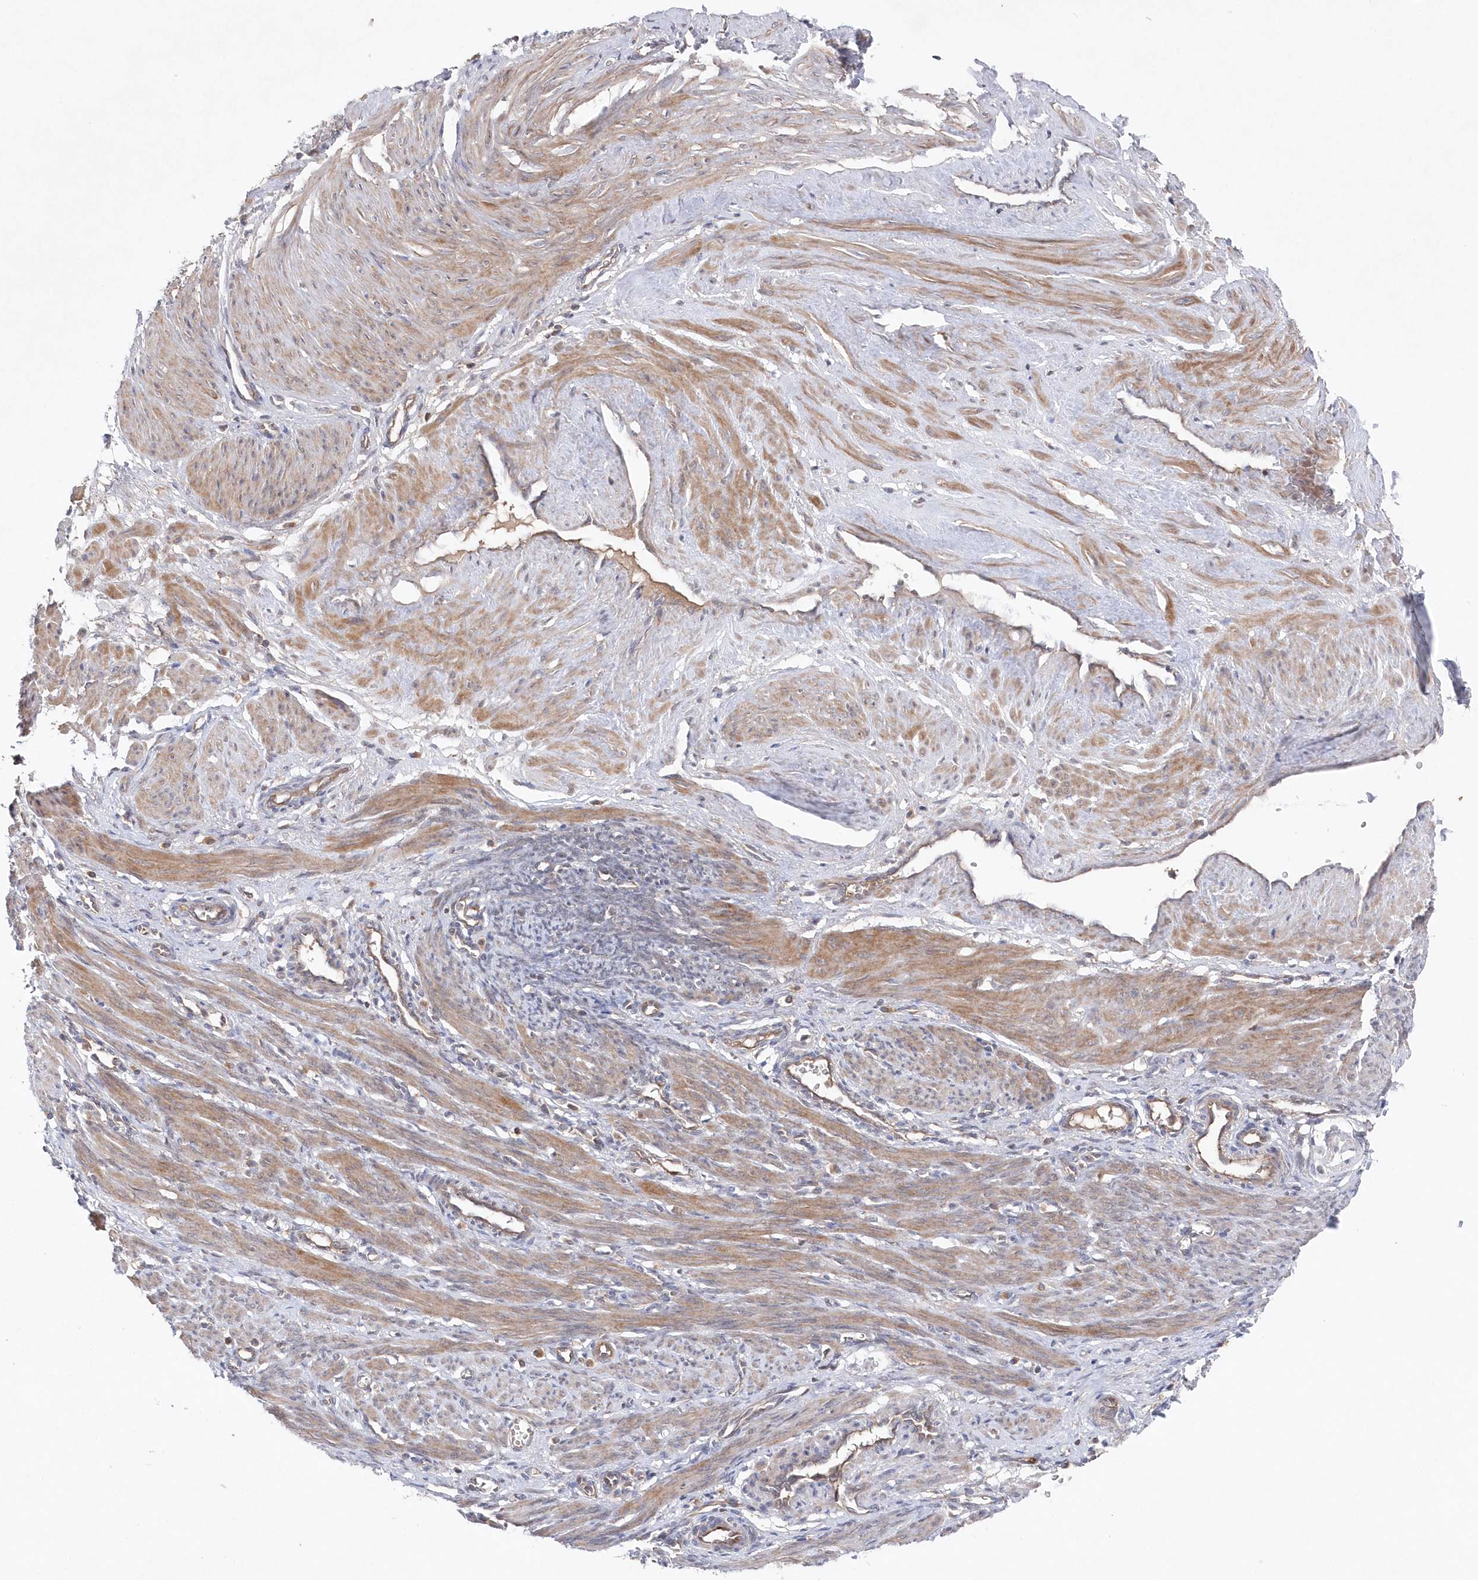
{"staining": {"intensity": "moderate", "quantity": ">75%", "location": "cytoplasmic/membranous"}, "tissue": "smooth muscle", "cell_type": "Smooth muscle cells", "image_type": "normal", "snomed": [{"axis": "morphology", "description": "Normal tissue, NOS"}, {"axis": "topography", "description": "Endometrium"}], "caption": "A high-resolution image shows immunohistochemistry staining of normal smooth muscle, which demonstrates moderate cytoplasmic/membranous positivity in approximately >75% of smooth muscle cells.", "gene": "ASNSD1", "patient": {"sex": "female", "age": 33}}